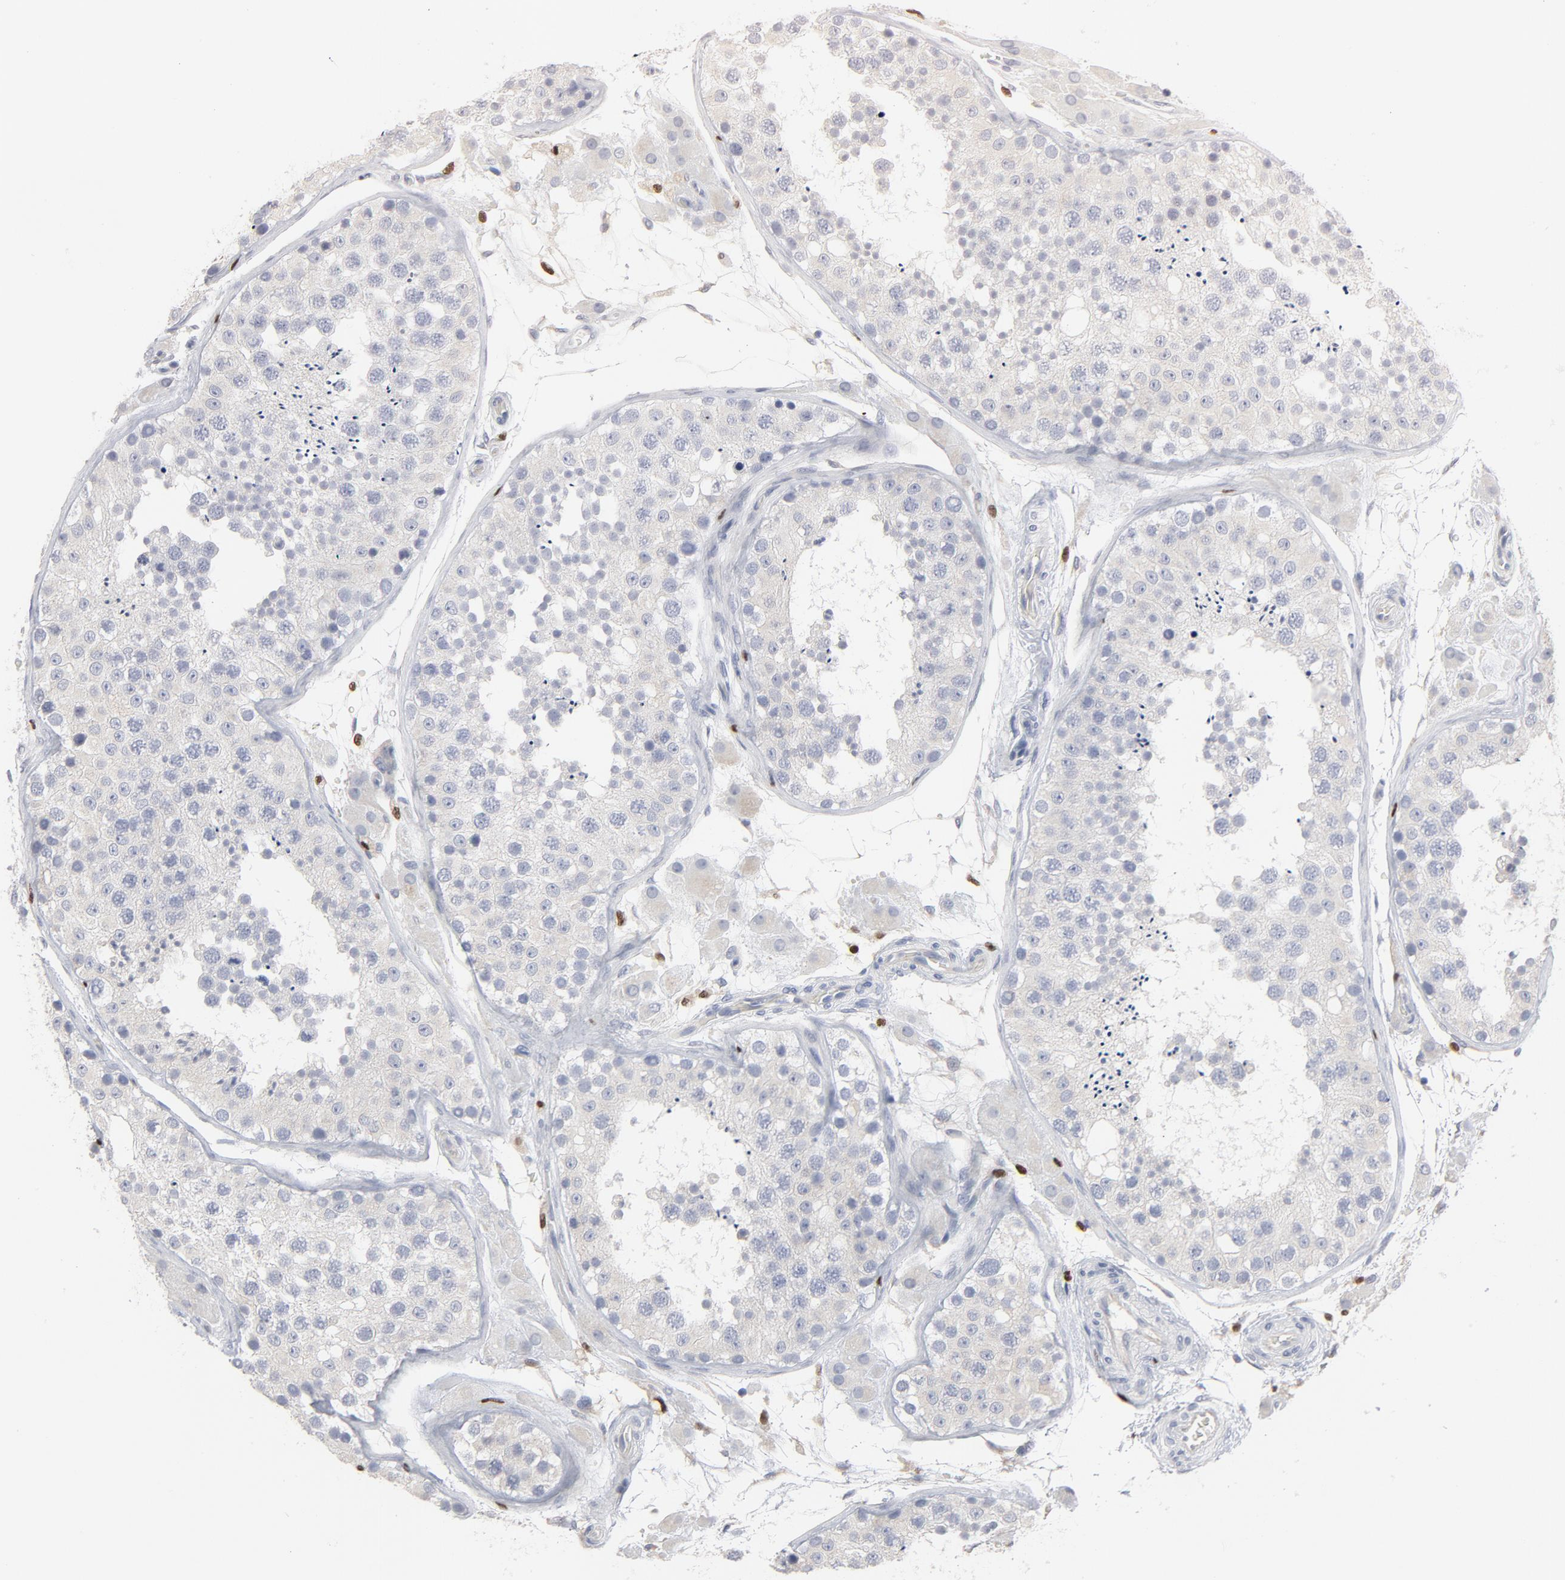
{"staining": {"intensity": "negative", "quantity": "none", "location": "none"}, "tissue": "testis", "cell_type": "Cells in seminiferous ducts", "image_type": "normal", "snomed": [{"axis": "morphology", "description": "Normal tissue, NOS"}, {"axis": "topography", "description": "Testis"}], "caption": "DAB immunohistochemical staining of benign testis reveals no significant positivity in cells in seminiferous ducts. Nuclei are stained in blue.", "gene": "SPI1", "patient": {"sex": "male", "age": 26}}